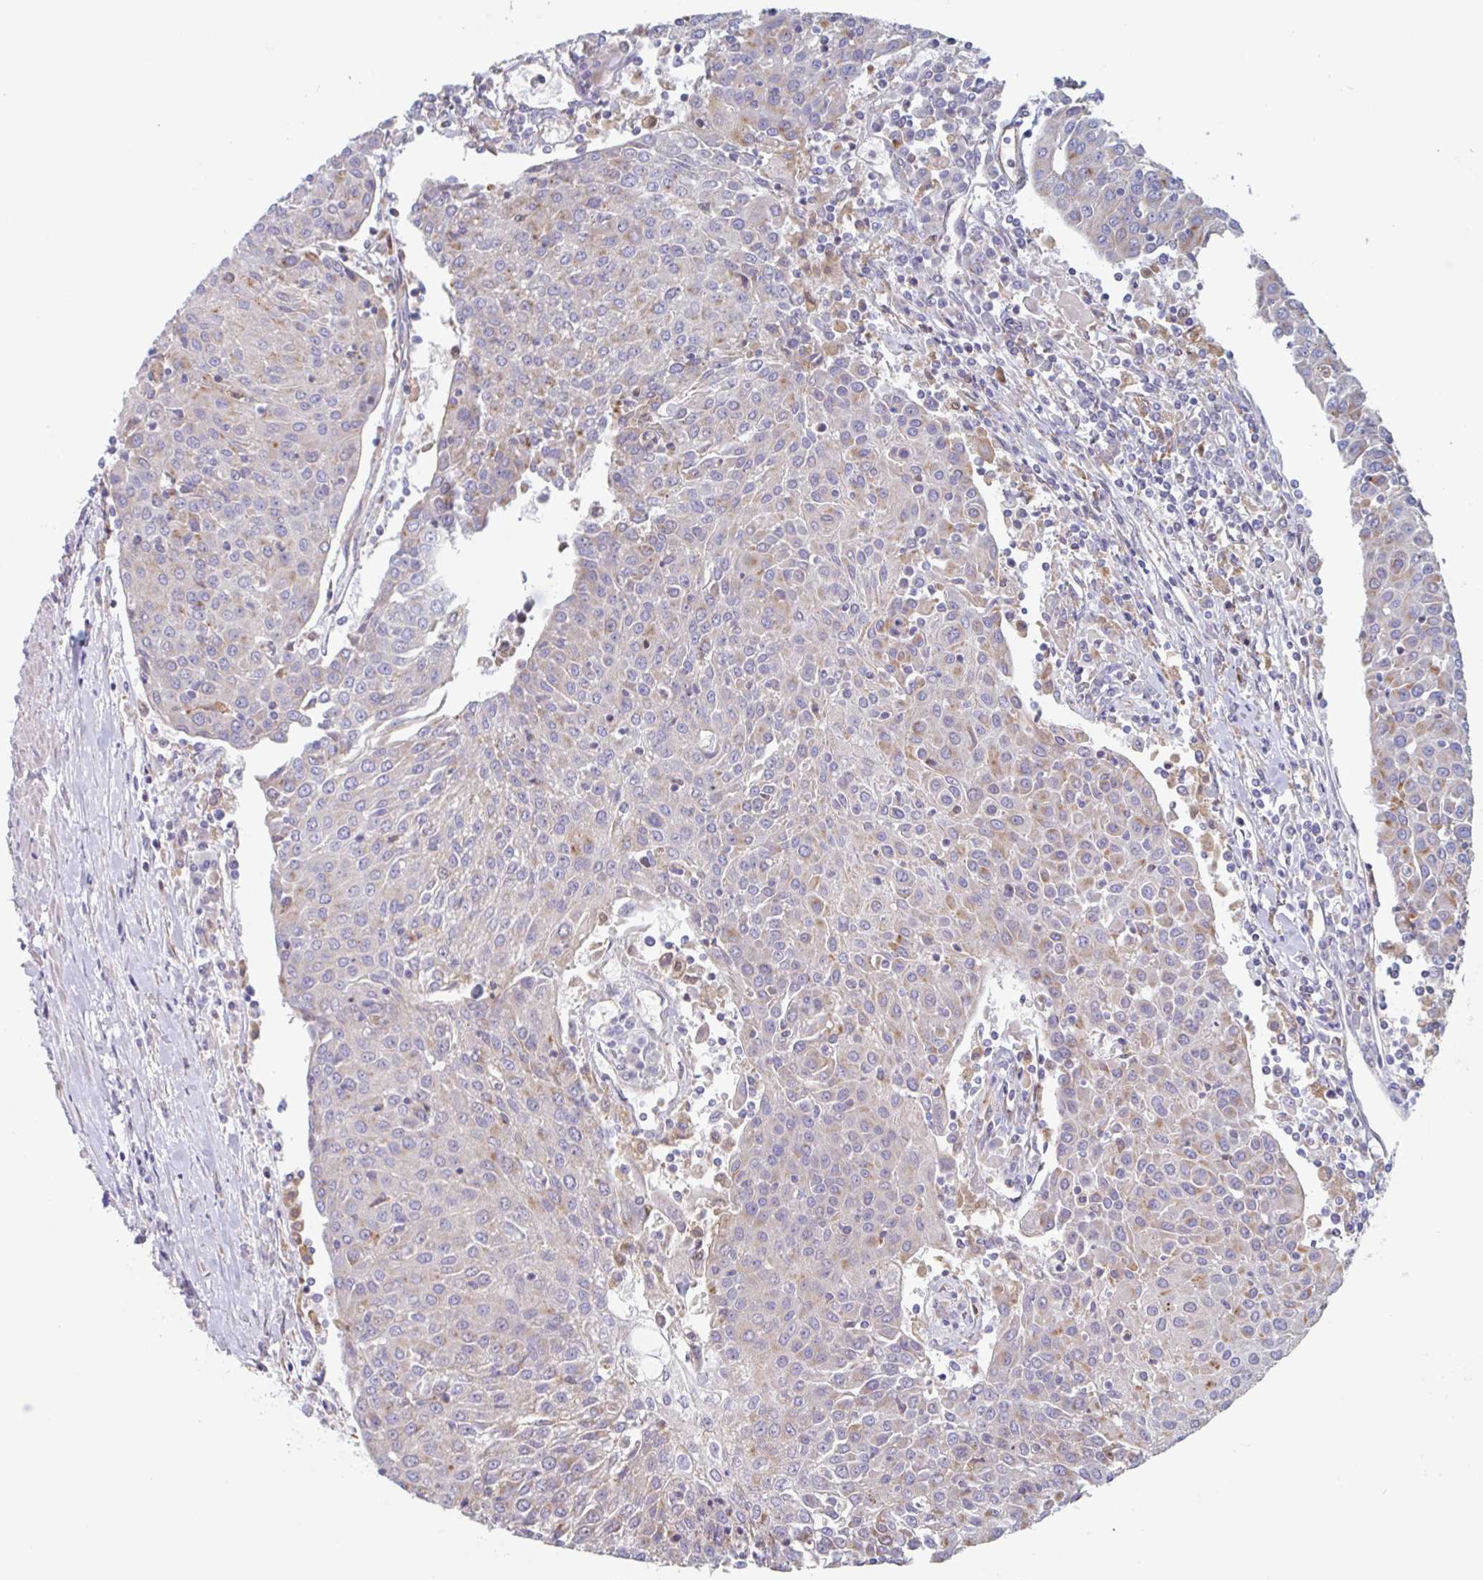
{"staining": {"intensity": "weak", "quantity": "<25%", "location": "cytoplasmic/membranous"}, "tissue": "urothelial cancer", "cell_type": "Tumor cells", "image_type": "cancer", "snomed": [{"axis": "morphology", "description": "Urothelial carcinoma, High grade"}, {"axis": "topography", "description": "Urinary bladder"}], "caption": "Tumor cells are negative for protein expression in human high-grade urothelial carcinoma. The staining is performed using DAB brown chromogen with nuclei counter-stained in using hematoxylin.", "gene": "MANBA", "patient": {"sex": "female", "age": 85}}